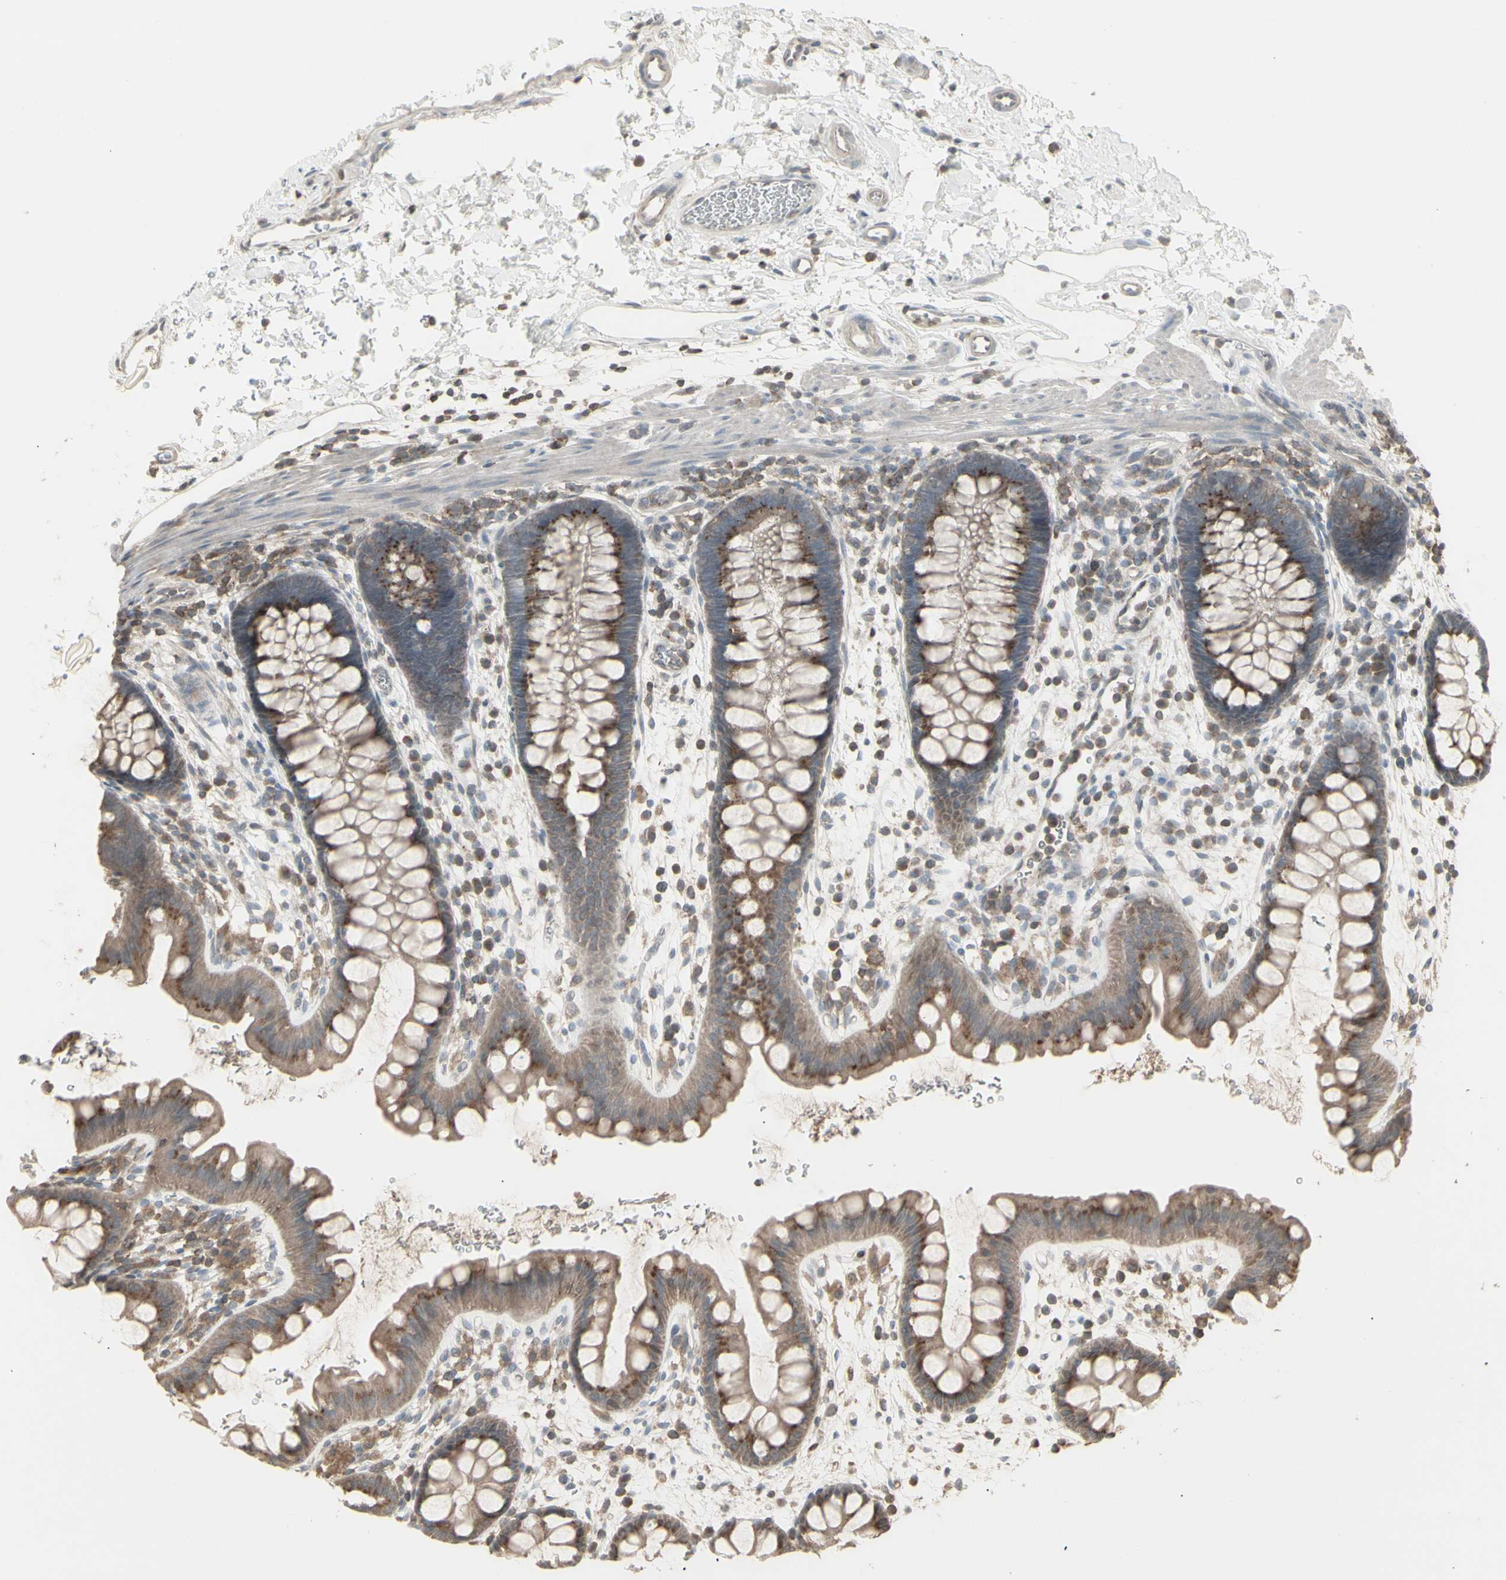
{"staining": {"intensity": "moderate", "quantity": ">75%", "location": "cytoplasmic/membranous"}, "tissue": "rectum", "cell_type": "Glandular cells", "image_type": "normal", "snomed": [{"axis": "morphology", "description": "Normal tissue, NOS"}, {"axis": "topography", "description": "Rectum"}], "caption": "Brown immunohistochemical staining in unremarkable rectum exhibits moderate cytoplasmic/membranous staining in approximately >75% of glandular cells.", "gene": "CSK", "patient": {"sex": "female", "age": 24}}